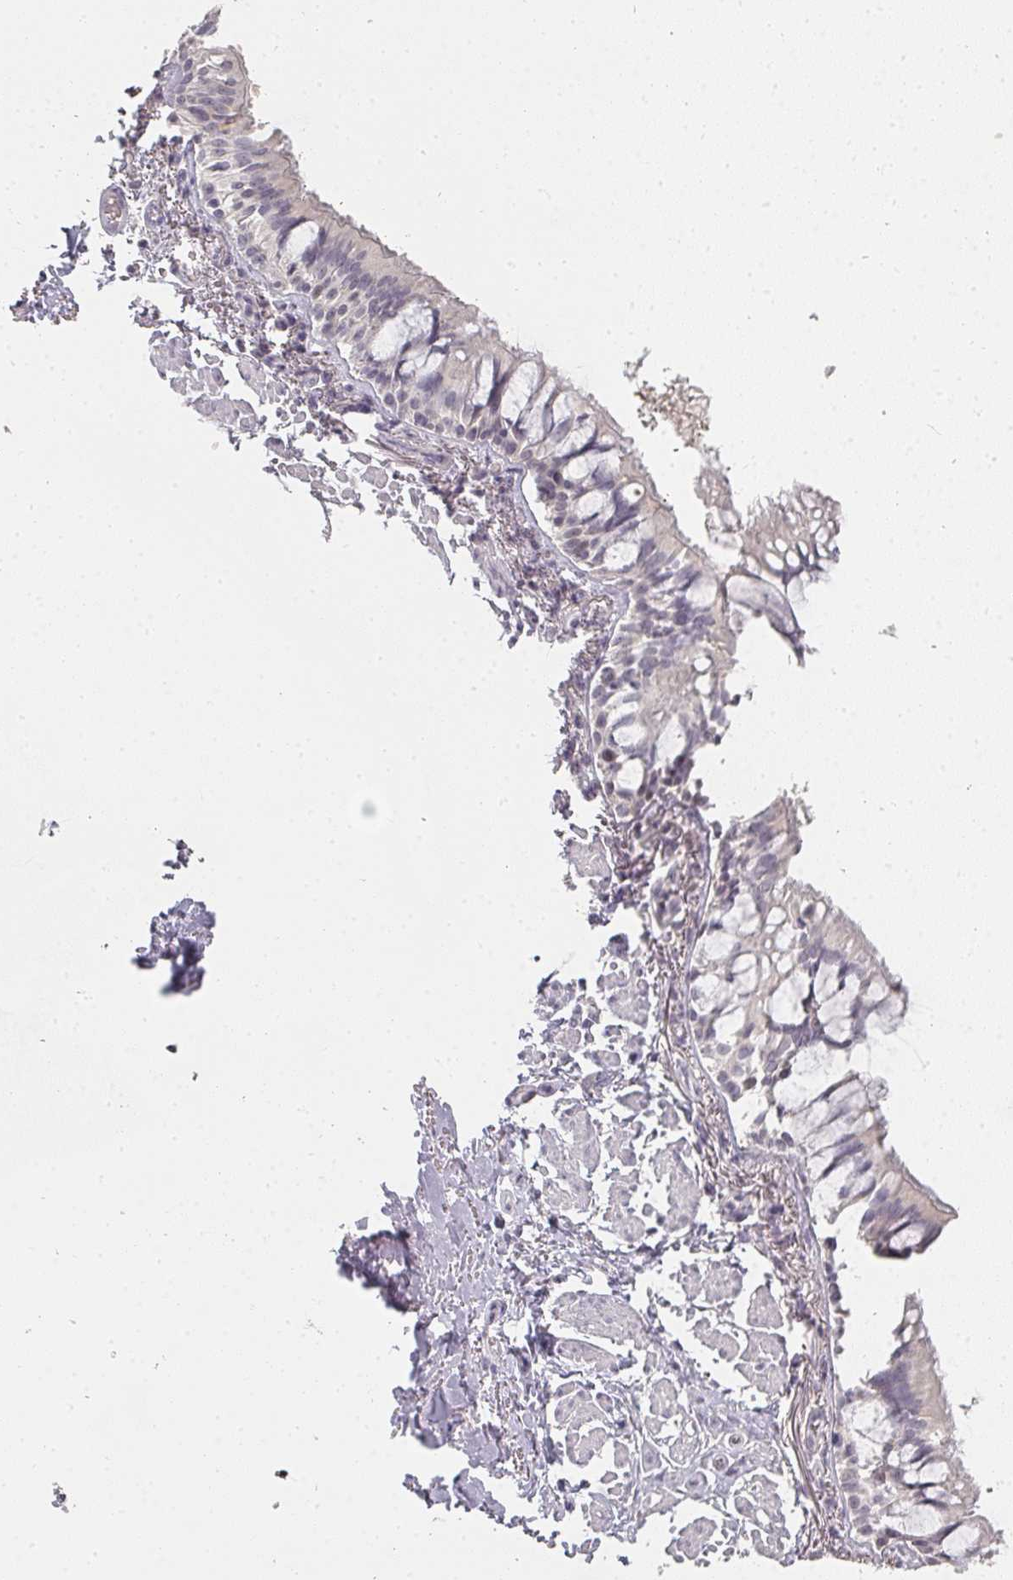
{"staining": {"intensity": "weak", "quantity": "<25%", "location": "nuclear"}, "tissue": "bronchus", "cell_type": "Respiratory epithelial cells", "image_type": "normal", "snomed": [{"axis": "morphology", "description": "Normal tissue, NOS"}, {"axis": "topography", "description": "Bronchus"}], "caption": "An IHC photomicrograph of unremarkable bronchus is shown. There is no staining in respiratory epithelial cells of bronchus. Nuclei are stained in blue.", "gene": "SHISA2", "patient": {"sex": "male", "age": 70}}